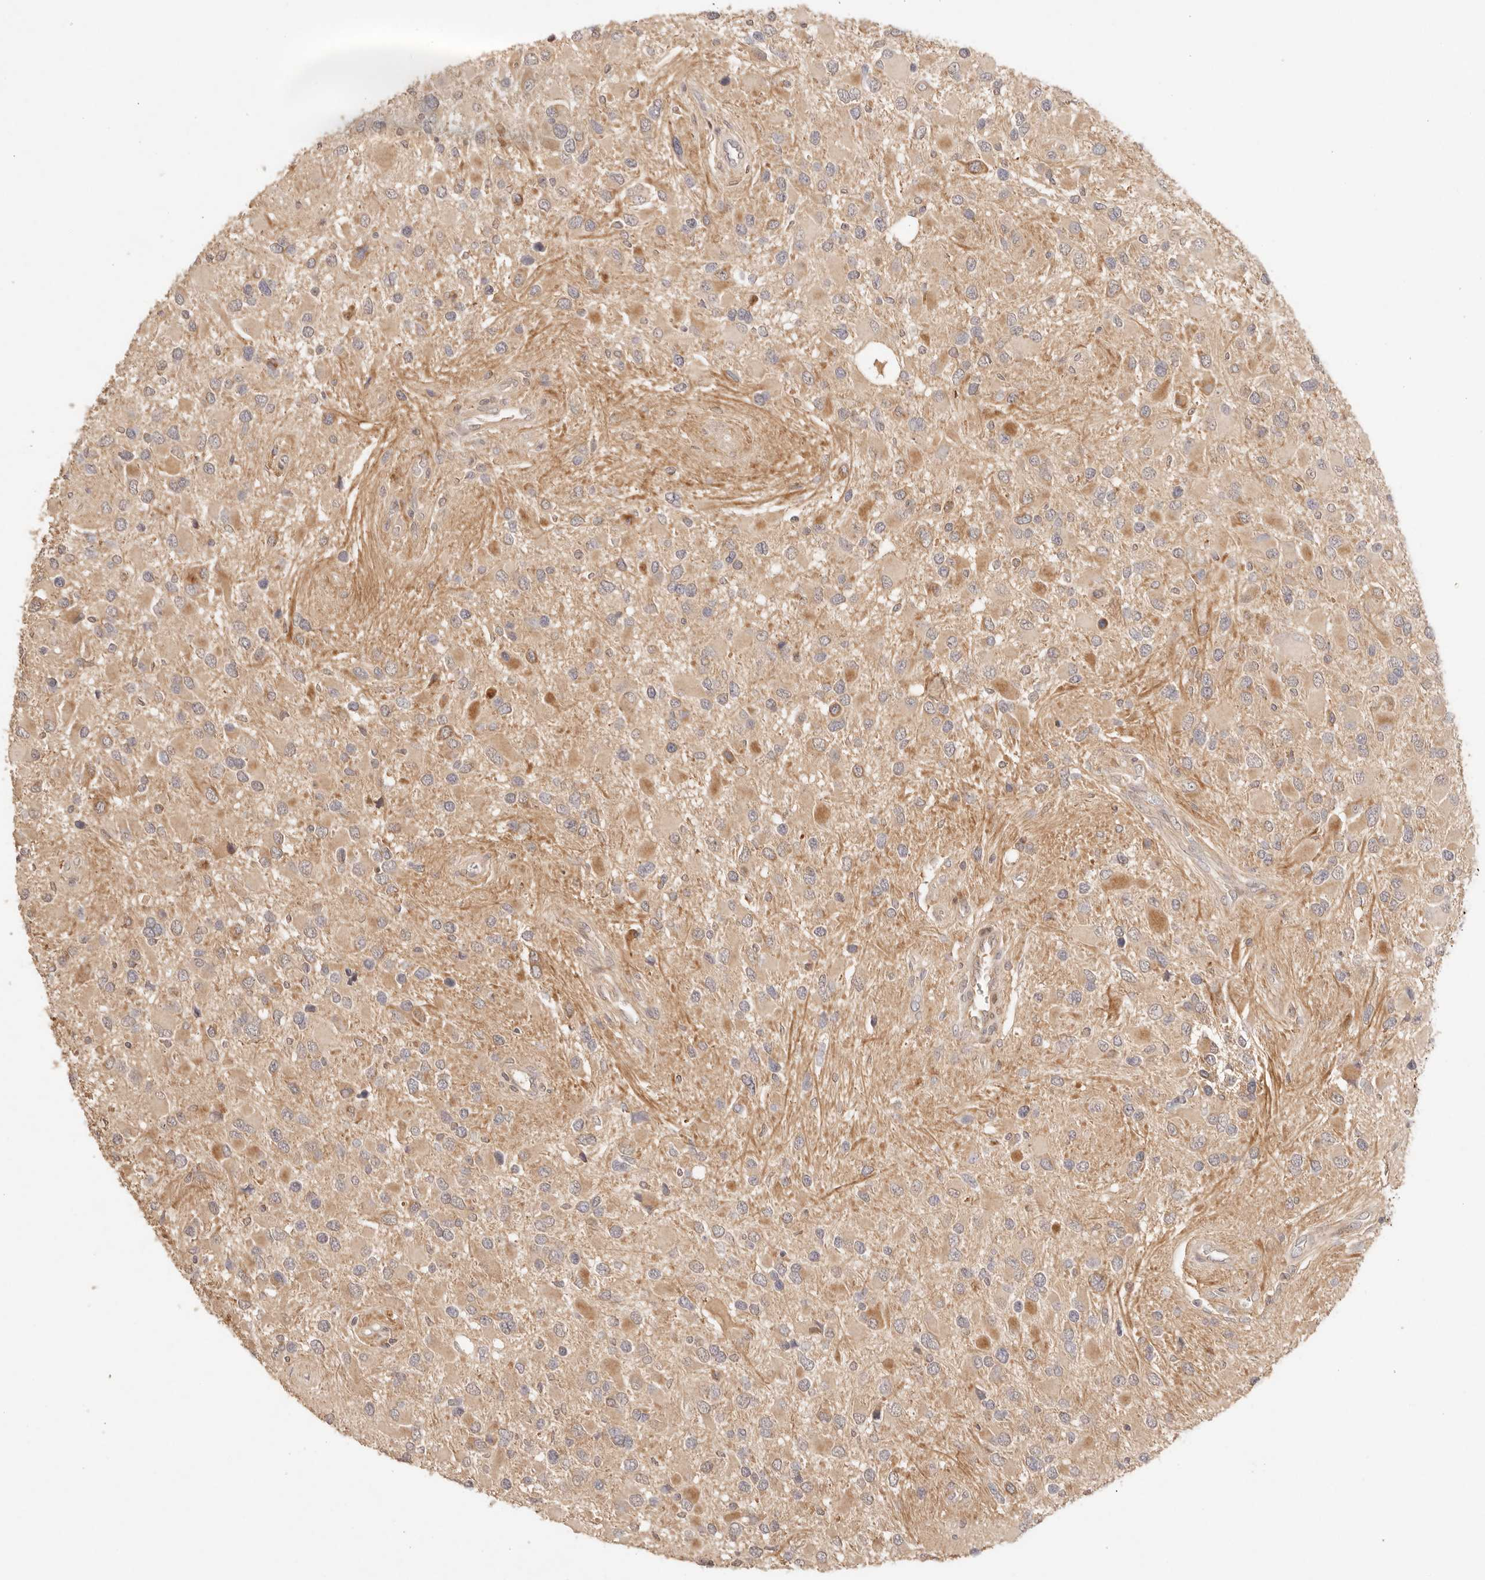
{"staining": {"intensity": "weak", "quantity": ">75%", "location": "cytoplasmic/membranous"}, "tissue": "glioma", "cell_type": "Tumor cells", "image_type": "cancer", "snomed": [{"axis": "morphology", "description": "Glioma, malignant, High grade"}, {"axis": "topography", "description": "Brain"}], "caption": "DAB immunohistochemical staining of human malignant glioma (high-grade) reveals weak cytoplasmic/membranous protein staining in approximately >75% of tumor cells.", "gene": "PHLDA3", "patient": {"sex": "male", "age": 53}}